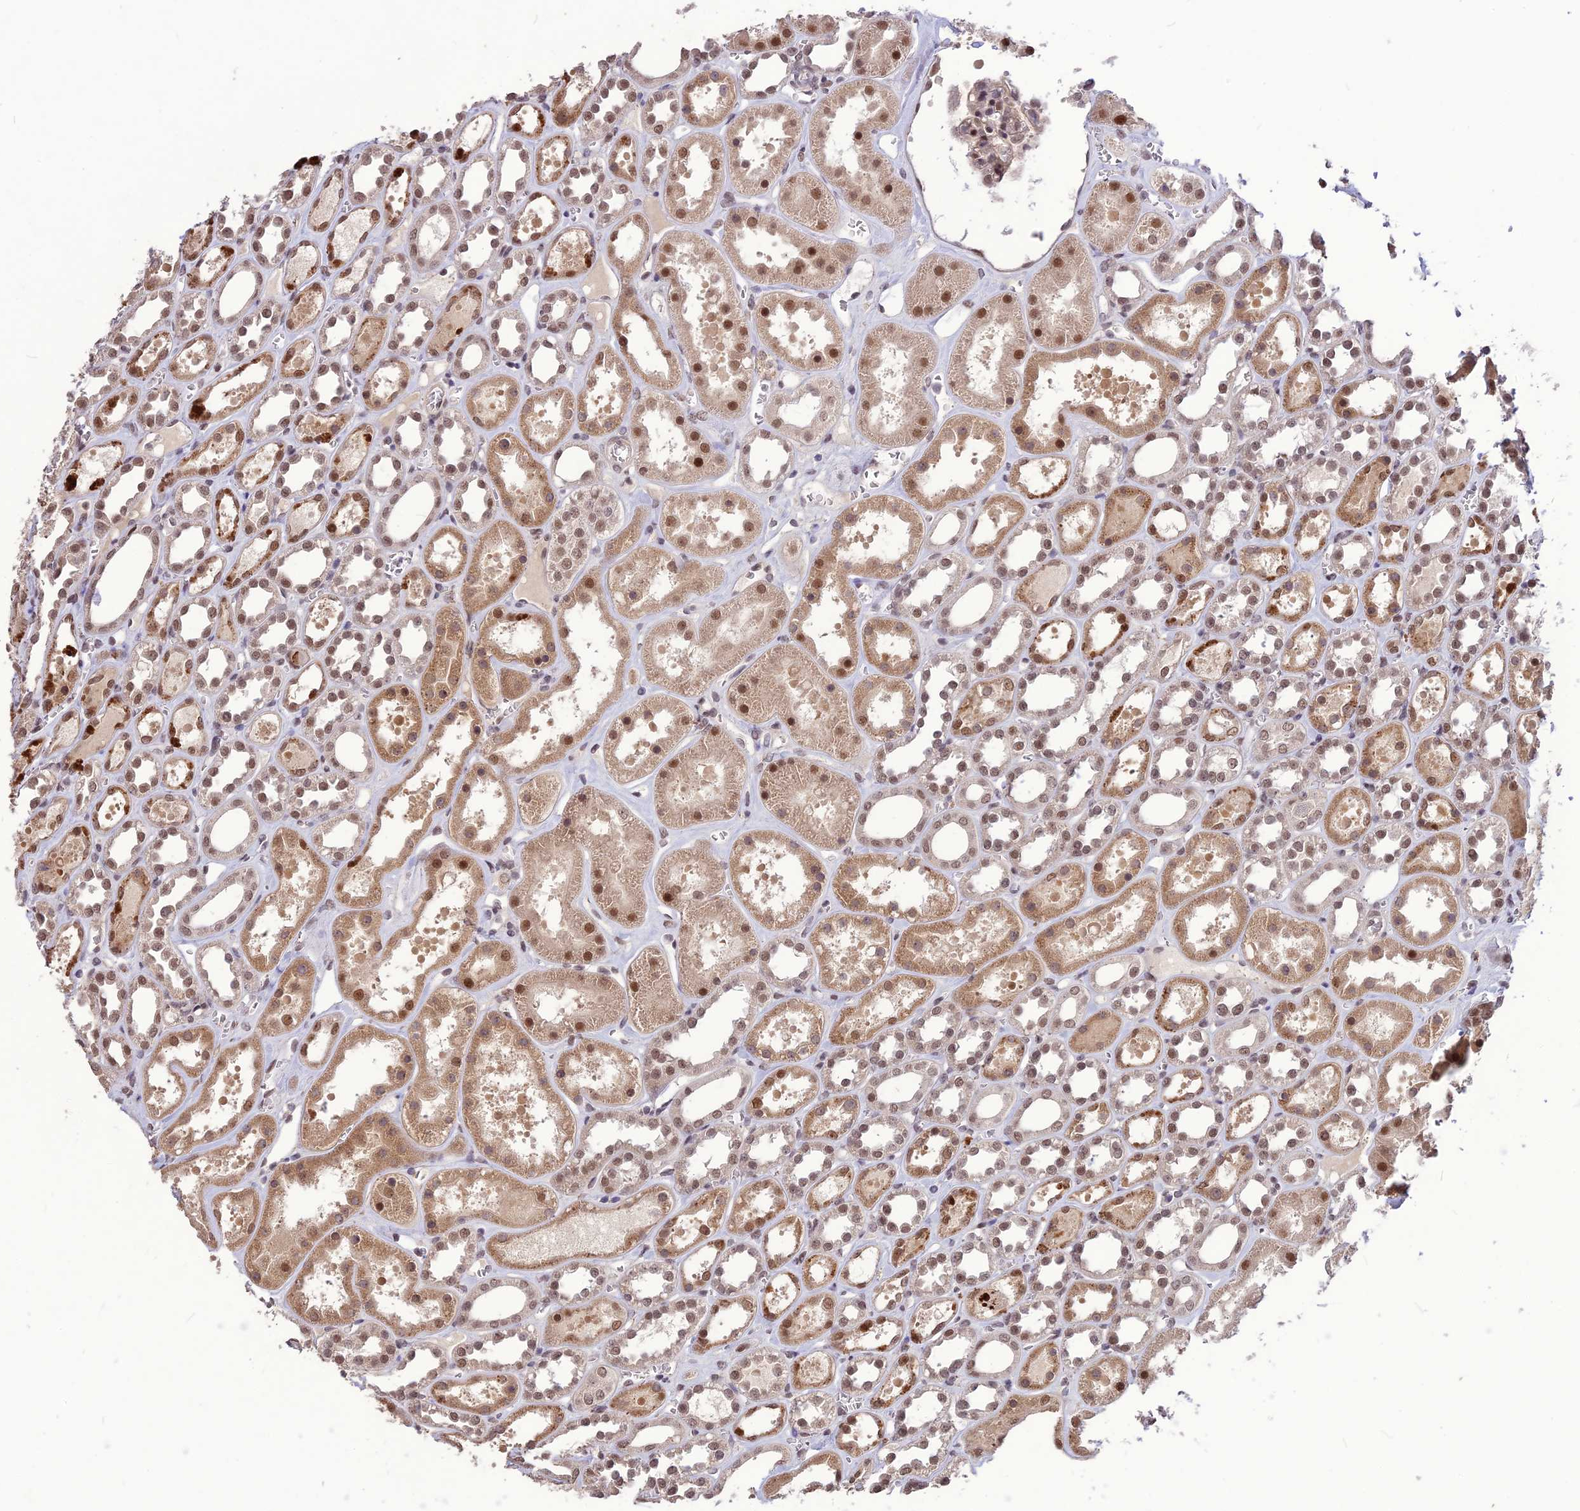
{"staining": {"intensity": "moderate", "quantity": "<25%", "location": "nuclear"}, "tissue": "kidney", "cell_type": "Cells in glomeruli", "image_type": "normal", "snomed": [{"axis": "morphology", "description": "Normal tissue, NOS"}, {"axis": "topography", "description": "Kidney"}], "caption": "Immunohistochemical staining of unremarkable human kidney exhibits low levels of moderate nuclear expression in about <25% of cells in glomeruli.", "gene": "DIS3", "patient": {"sex": "female", "age": 41}}